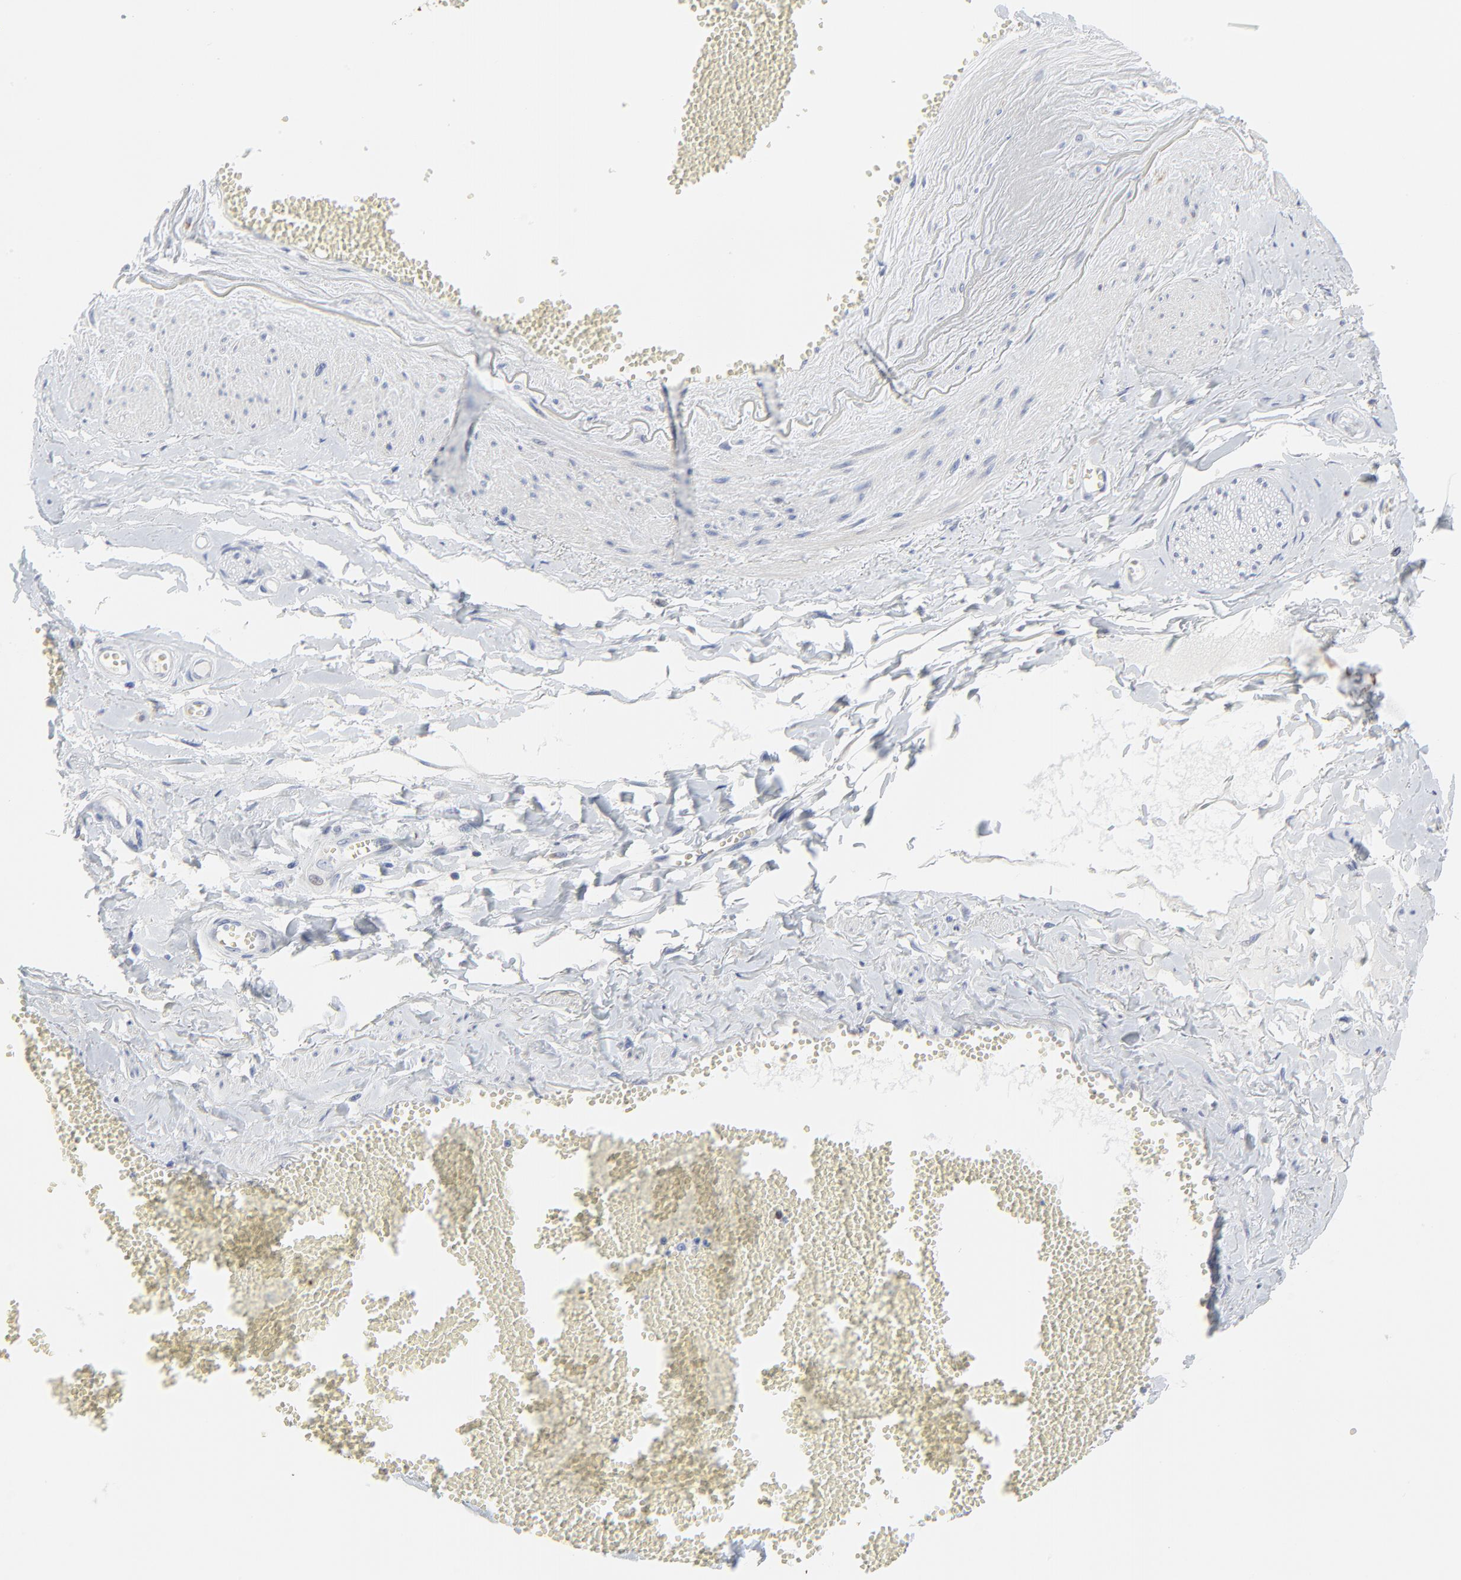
{"staining": {"intensity": "negative", "quantity": "none", "location": "none"}, "tissue": "adipose tissue", "cell_type": "Adipocytes", "image_type": "normal", "snomed": [{"axis": "morphology", "description": "Normal tissue, NOS"}, {"axis": "morphology", "description": "Inflammation, NOS"}, {"axis": "topography", "description": "Salivary gland"}, {"axis": "topography", "description": "Peripheral nerve tissue"}], "caption": "Immunohistochemistry (IHC) of benign human adipose tissue shows no staining in adipocytes.", "gene": "LNX1", "patient": {"sex": "female", "age": 75}}